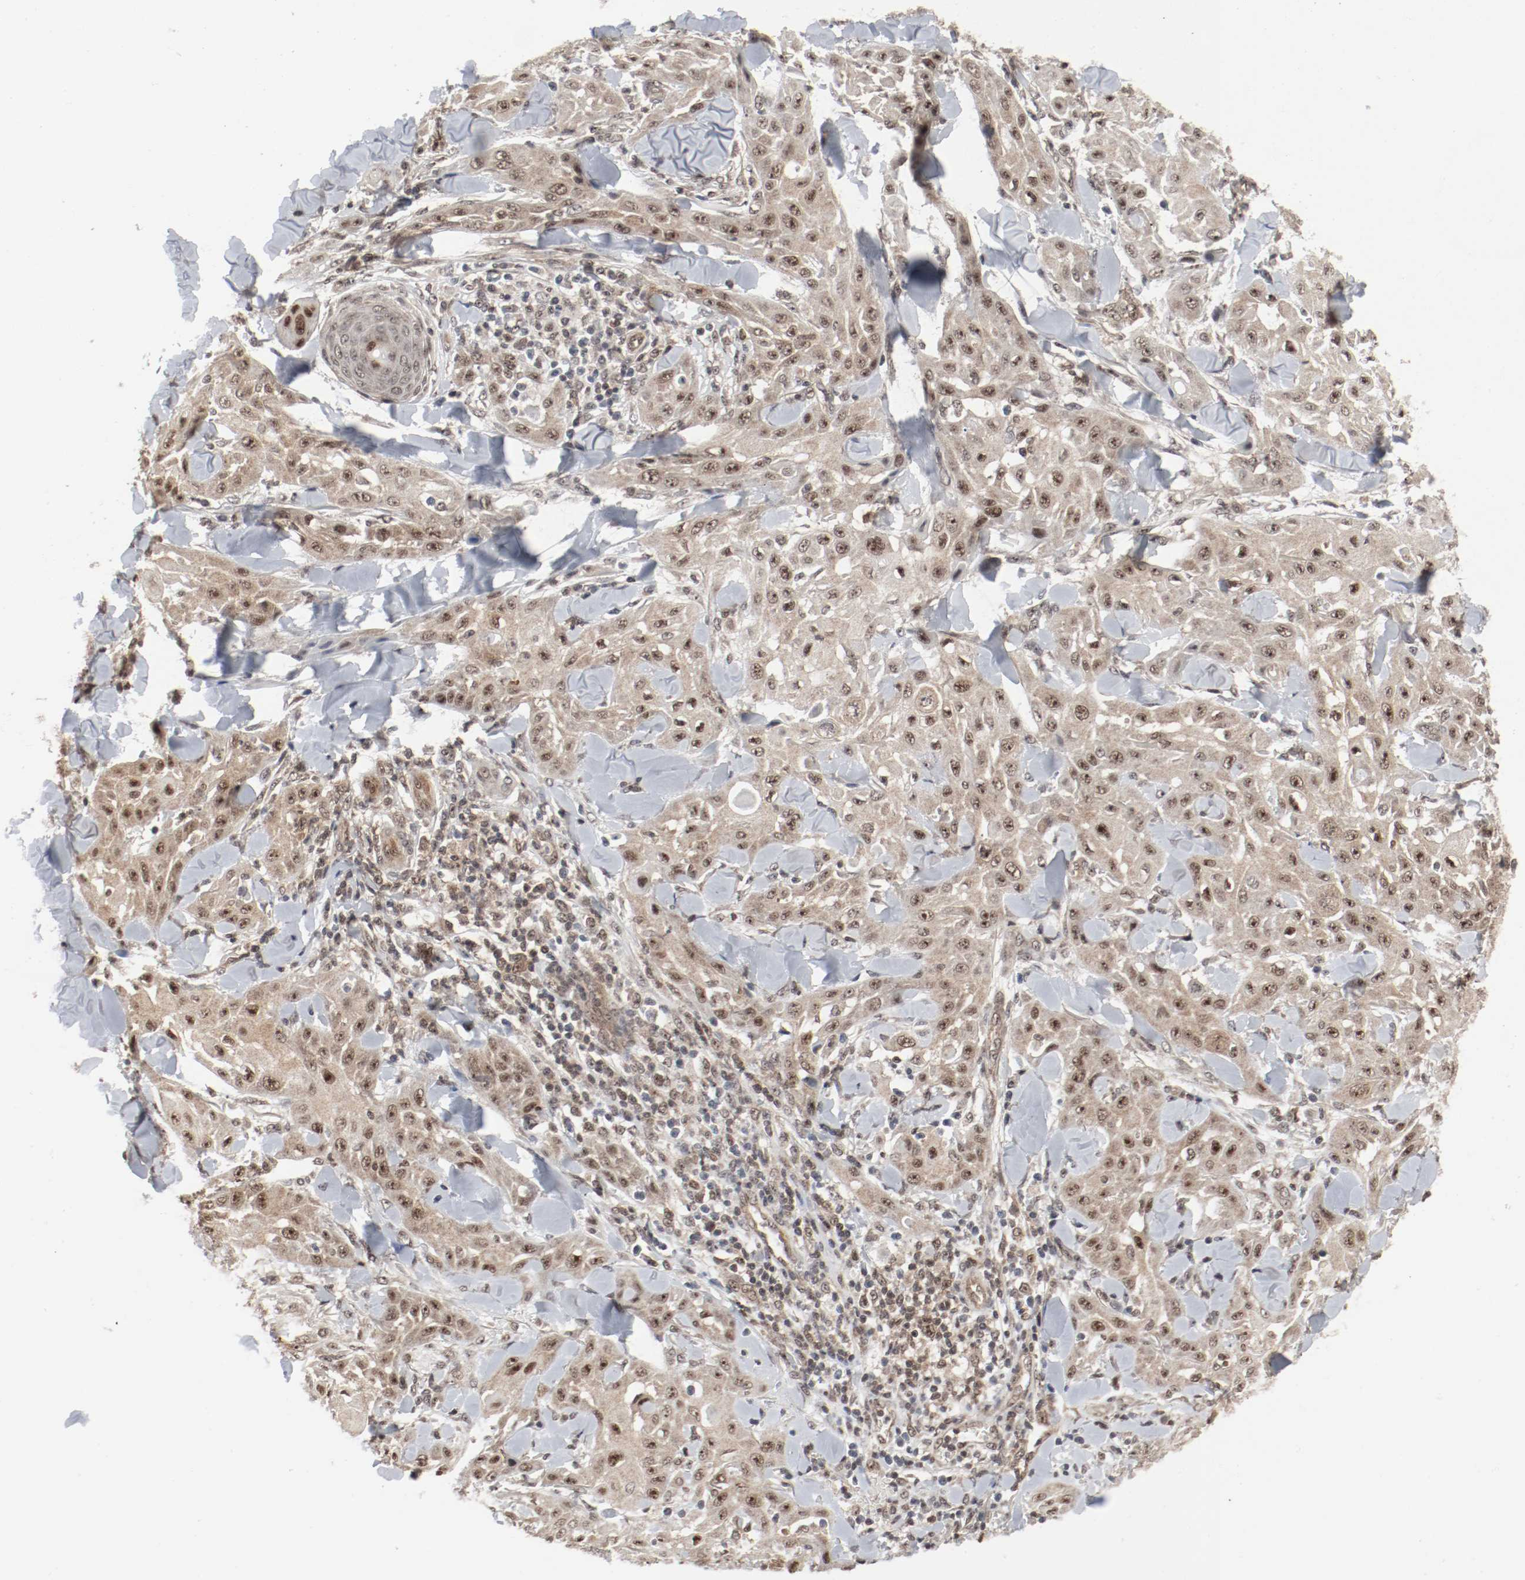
{"staining": {"intensity": "moderate", "quantity": ">75%", "location": "cytoplasmic/membranous,nuclear"}, "tissue": "skin cancer", "cell_type": "Tumor cells", "image_type": "cancer", "snomed": [{"axis": "morphology", "description": "Squamous cell carcinoma, NOS"}, {"axis": "topography", "description": "Skin"}], "caption": "IHC micrograph of human skin squamous cell carcinoma stained for a protein (brown), which exhibits medium levels of moderate cytoplasmic/membranous and nuclear positivity in approximately >75% of tumor cells.", "gene": "CSNK2B", "patient": {"sex": "male", "age": 24}}